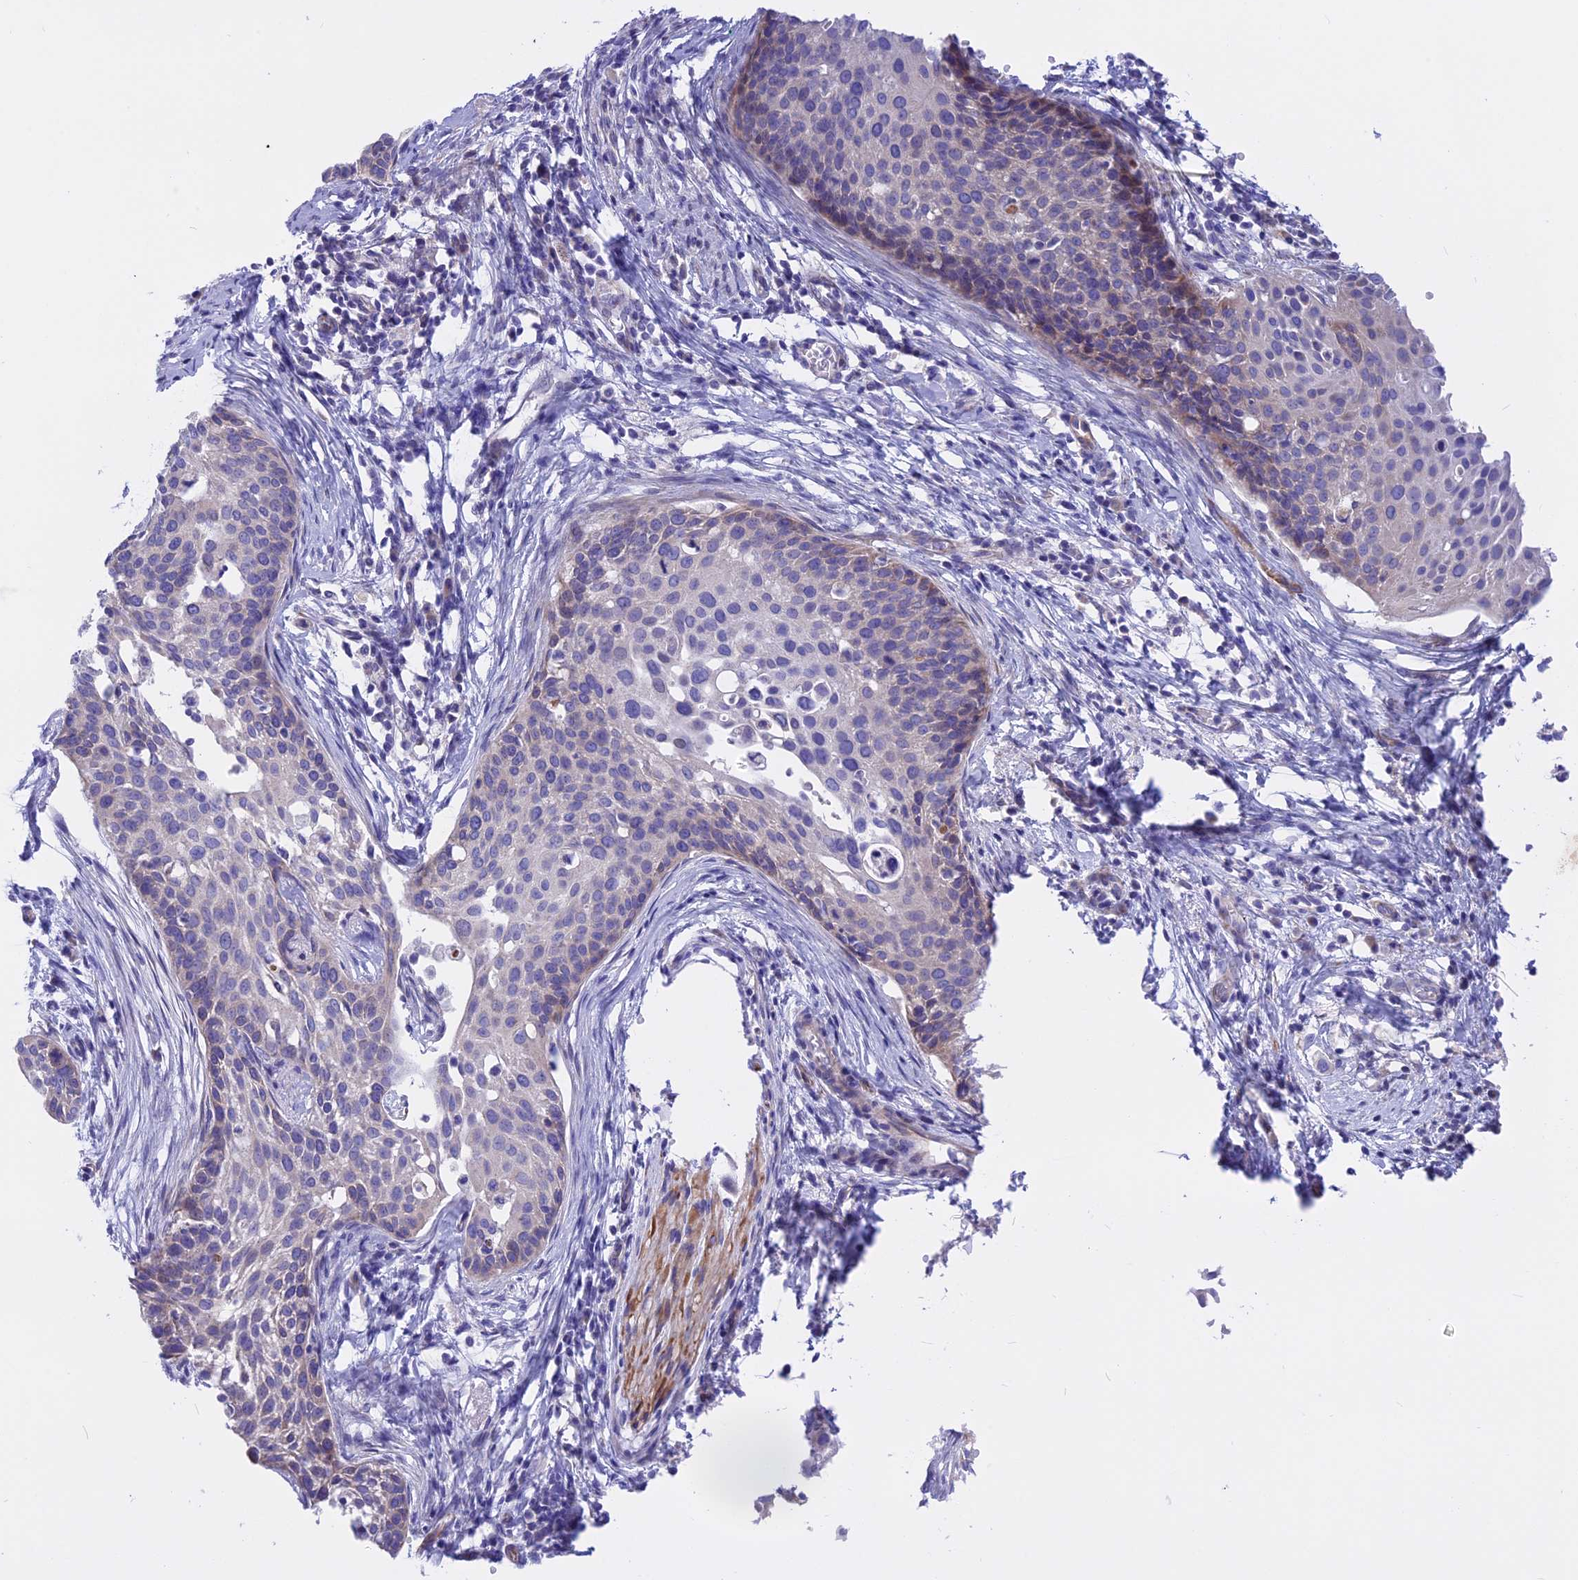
{"staining": {"intensity": "weak", "quantity": "<25%", "location": "cytoplasmic/membranous"}, "tissue": "cervical cancer", "cell_type": "Tumor cells", "image_type": "cancer", "snomed": [{"axis": "morphology", "description": "Squamous cell carcinoma, NOS"}, {"axis": "topography", "description": "Cervix"}], "caption": "High magnification brightfield microscopy of cervical cancer (squamous cell carcinoma) stained with DAB (brown) and counterstained with hematoxylin (blue): tumor cells show no significant staining.", "gene": "TMEM138", "patient": {"sex": "female", "age": 44}}